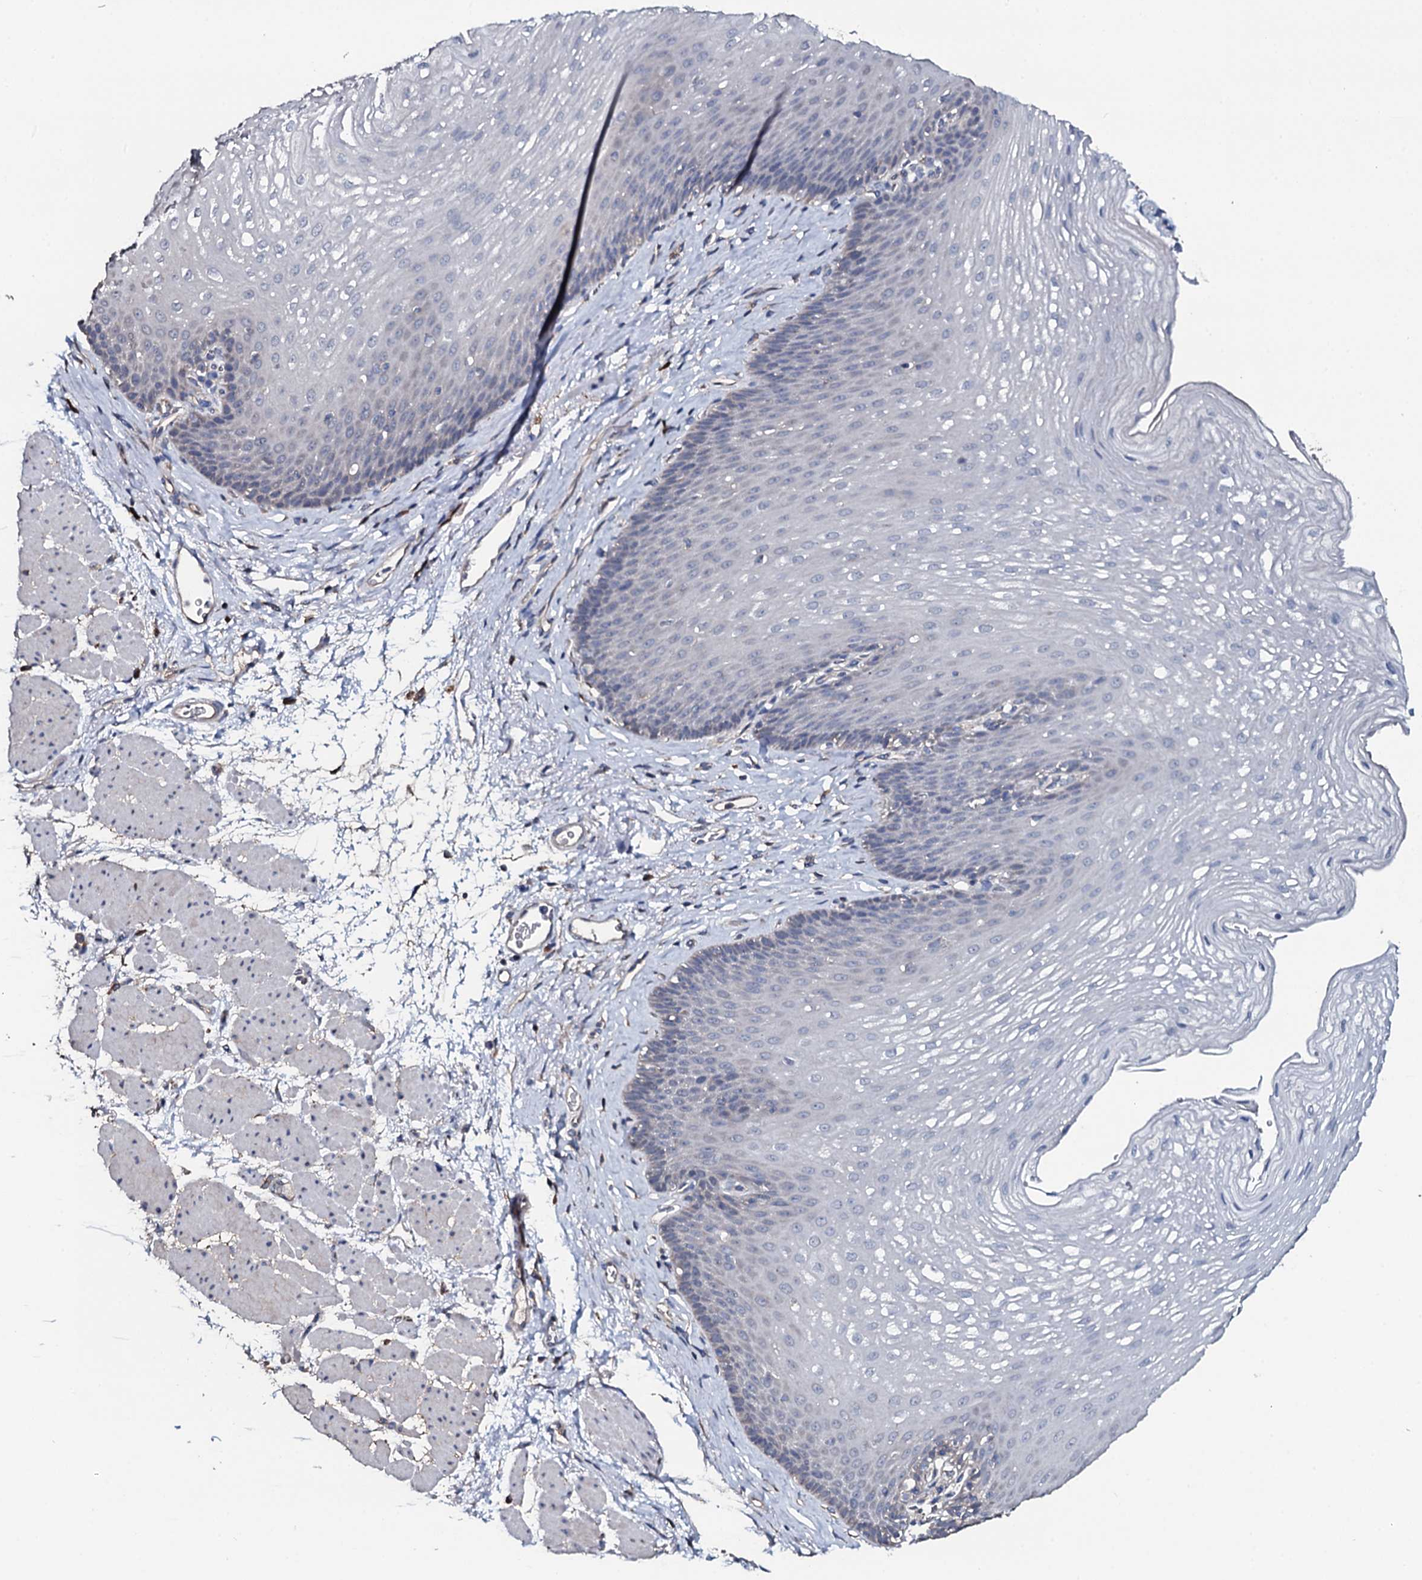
{"staining": {"intensity": "negative", "quantity": "none", "location": "none"}, "tissue": "esophagus", "cell_type": "Squamous epithelial cells", "image_type": "normal", "snomed": [{"axis": "morphology", "description": "Normal tissue, NOS"}, {"axis": "topography", "description": "Esophagus"}], "caption": "This is an IHC photomicrograph of normal human esophagus. There is no staining in squamous epithelial cells.", "gene": "IL12B", "patient": {"sex": "female", "age": 66}}